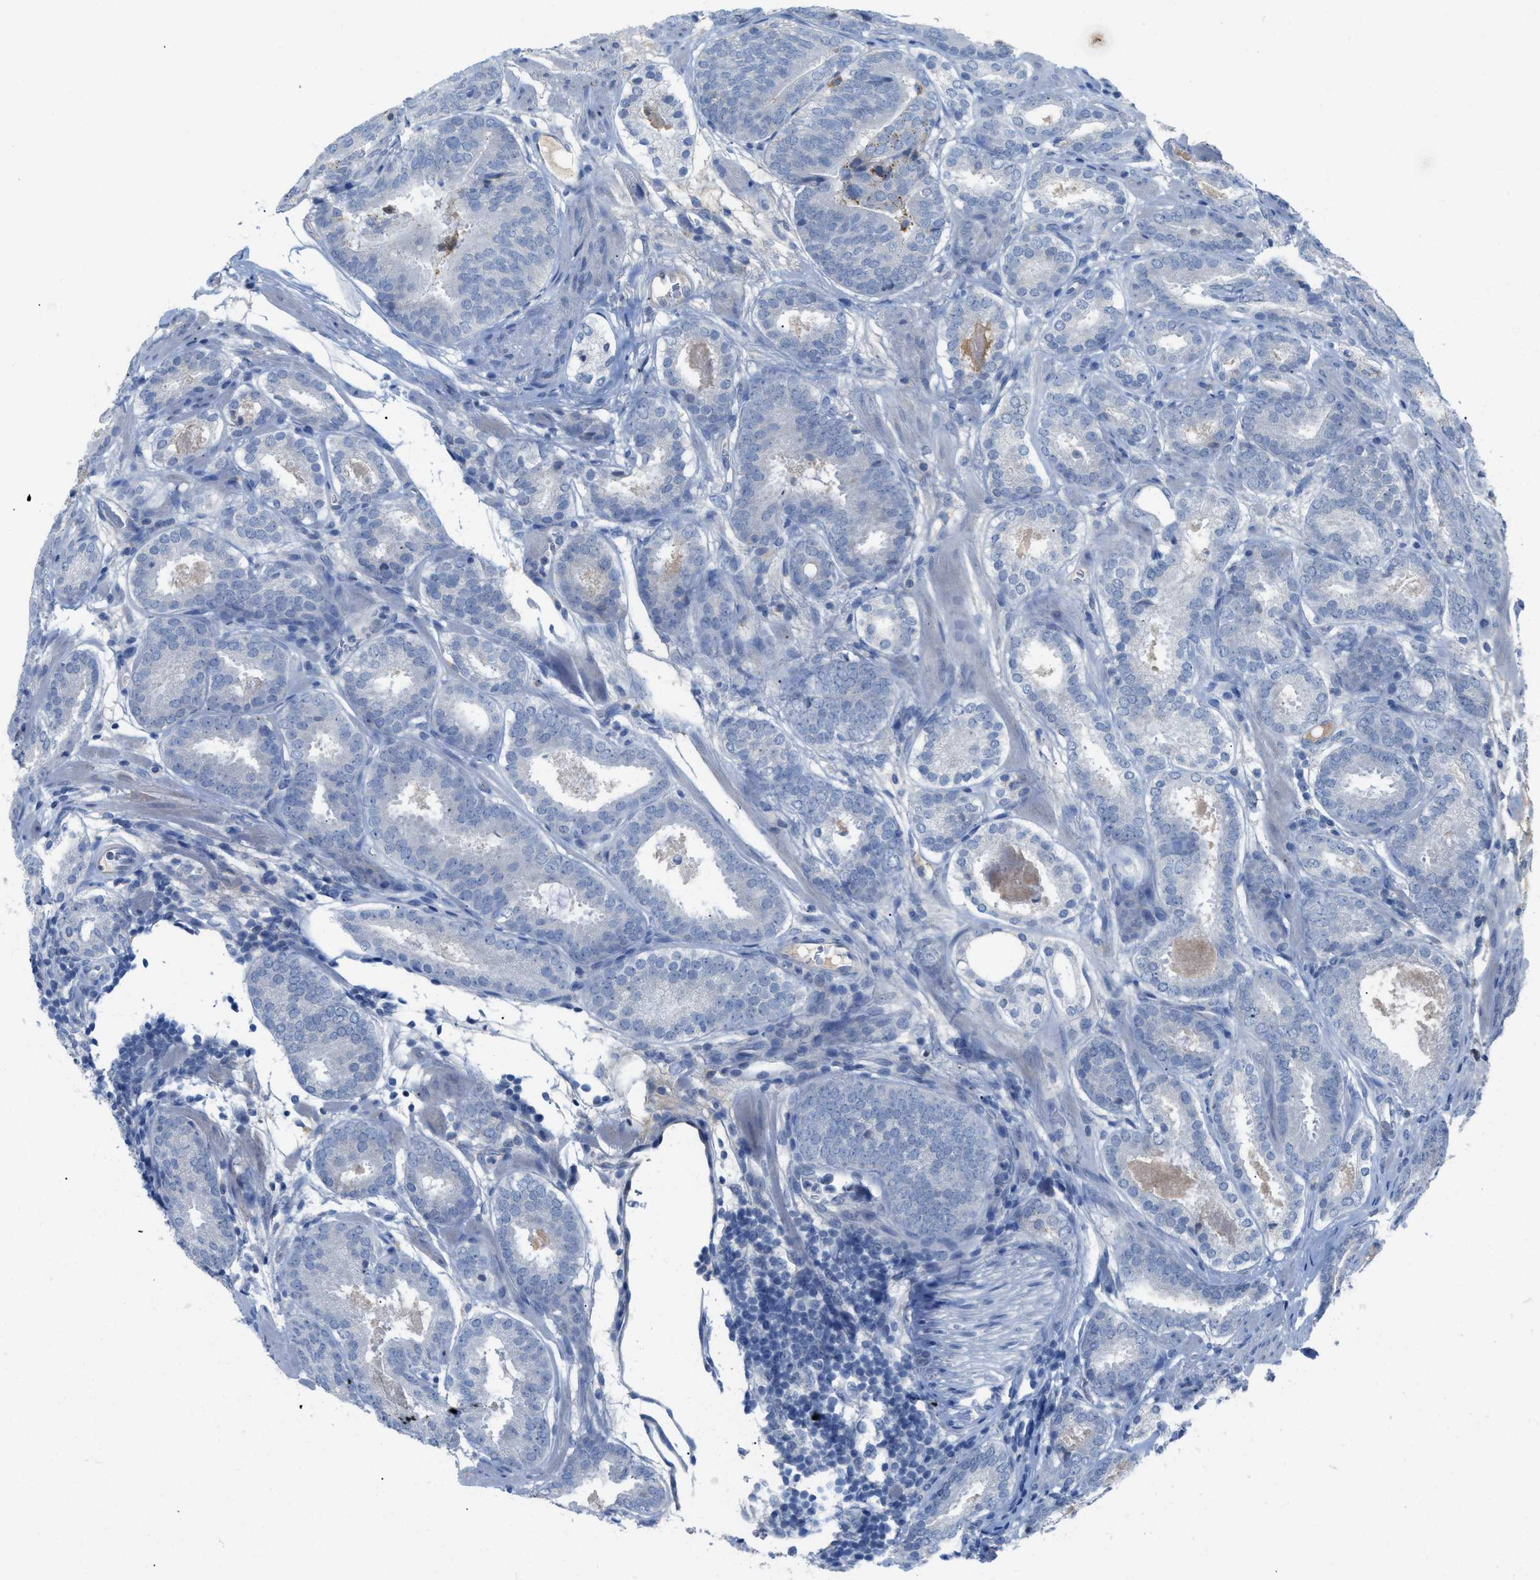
{"staining": {"intensity": "negative", "quantity": "none", "location": "none"}, "tissue": "prostate cancer", "cell_type": "Tumor cells", "image_type": "cancer", "snomed": [{"axis": "morphology", "description": "Adenocarcinoma, Low grade"}, {"axis": "topography", "description": "Prostate"}], "caption": "IHC micrograph of neoplastic tissue: prostate cancer (adenocarcinoma (low-grade)) stained with DAB shows no significant protein expression in tumor cells.", "gene": "HPX", "patient": {"sex": "male", "age": 69}}